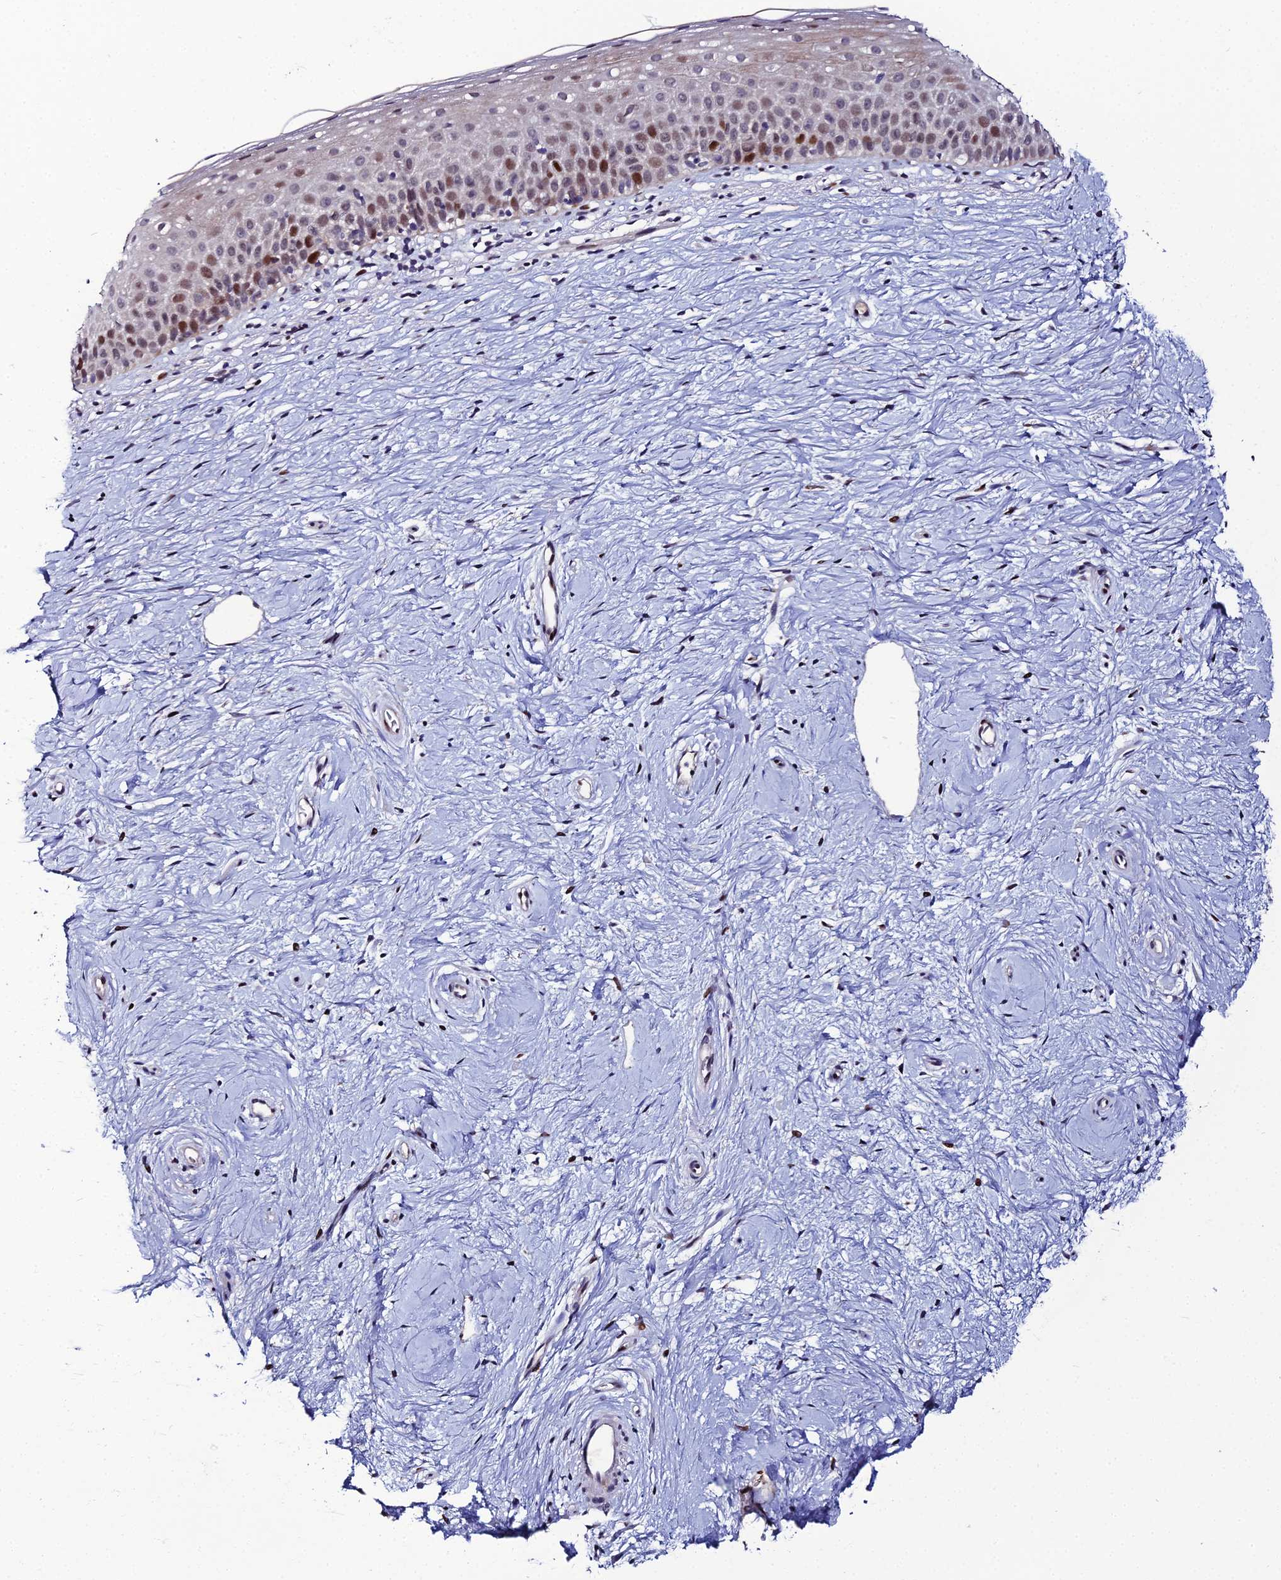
{"staining": {"intensity": "strong", "quantity": "25%-75%", "location": "nuclear"}, "tissue": "cervix", "cell_type": "Glandular cells", "image_type": "normal", "snomed": [{"axis": "morphology", "description": "Normal tissue, NOS"}, {"axis": "topography", "description": "Cervix"}], "caption": "Immunohistochemistry image of unremarkable cervix stained for a protein (brown), which demonstrates high levels of strong nuclear expression in about 25%-75% of glandular cells.", "gene": "TAF9B", "patient": {"sex": "female", "age": 57}}